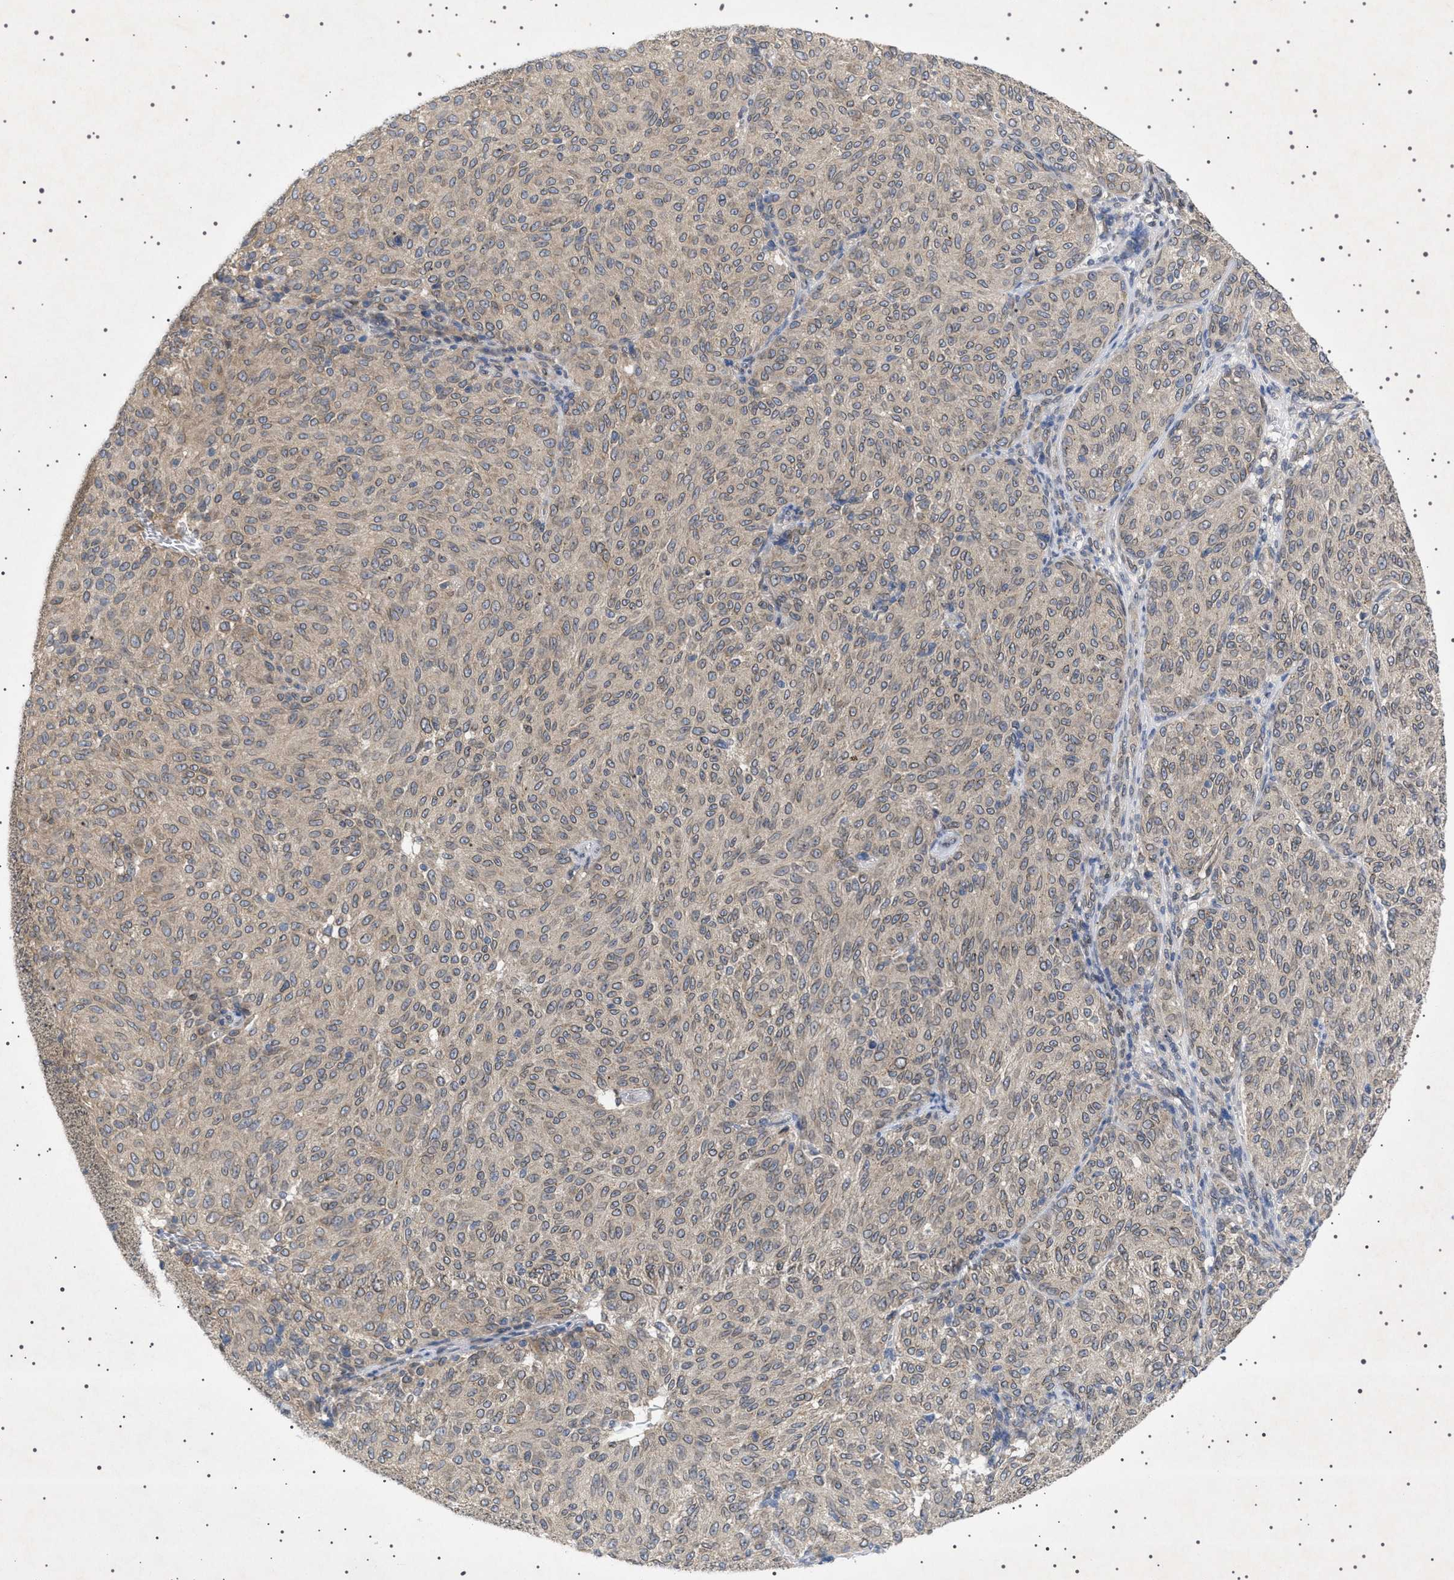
{"staining": {"intensity": "weak", "quantity": "25%-75%", "location": "cytoplasmic/membranous,nuclear"}, "tissue": "melanoma", "cell_type": "Tumor cells", "image_type": "cancer", "snomed": [{"axis": "morphology", "description": "Malignant melanoma, NOS"}, {"axis": "topography", "description": "Skin"}], "caption": "Weak cytoplasmic/membranous and nuclear expression for a protein is seen in about 25%-75% of tumor cells of melanoma using immunohistochemistry (IHC).", "gene": "NUP93", "patient": {"sex": "female", "age": 72}}